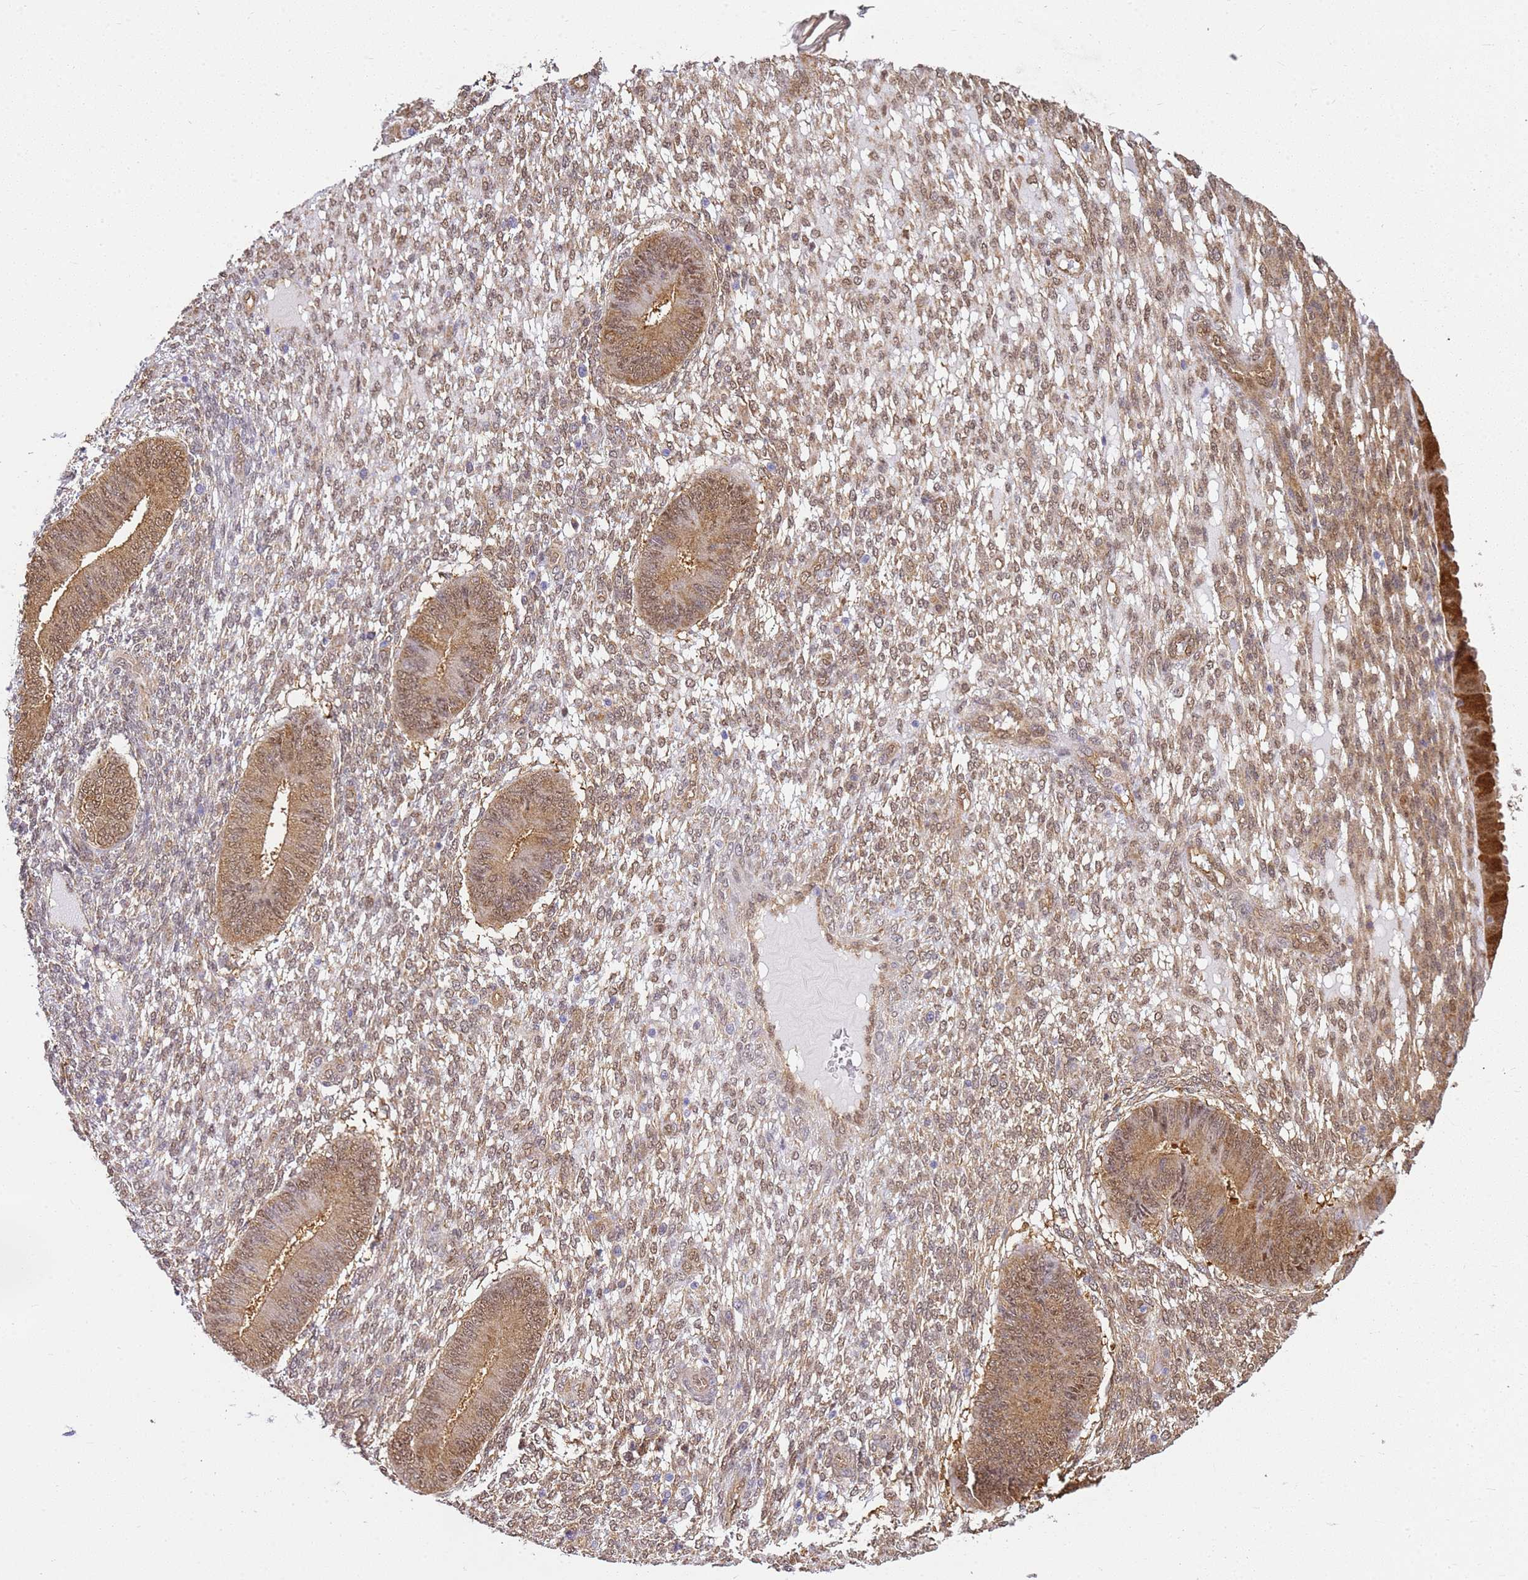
{"staining": {"intensity": "weak", "quantity": ">75%", "location": "cytoplasmic/membranous,nuclear"}, "tissue": "endometrium", "cell_type": "Cells in endometrial stroma", "image_type": "normal", "snomed": [{"axis": "morphology", "description": "Normal tissue, NOS"}, {"axis": "topography", "description": "Endometrium"}], "caption": "Weak cytoplasmic/membranous,nuclear positivity for a protein is appreciated in approximately >75% of cells in endometrial stroma of benign endometrium using immunohistochemistry (IHC).", "gene": "YWHAE", "patient": {"sex": "female", "age": 49}}